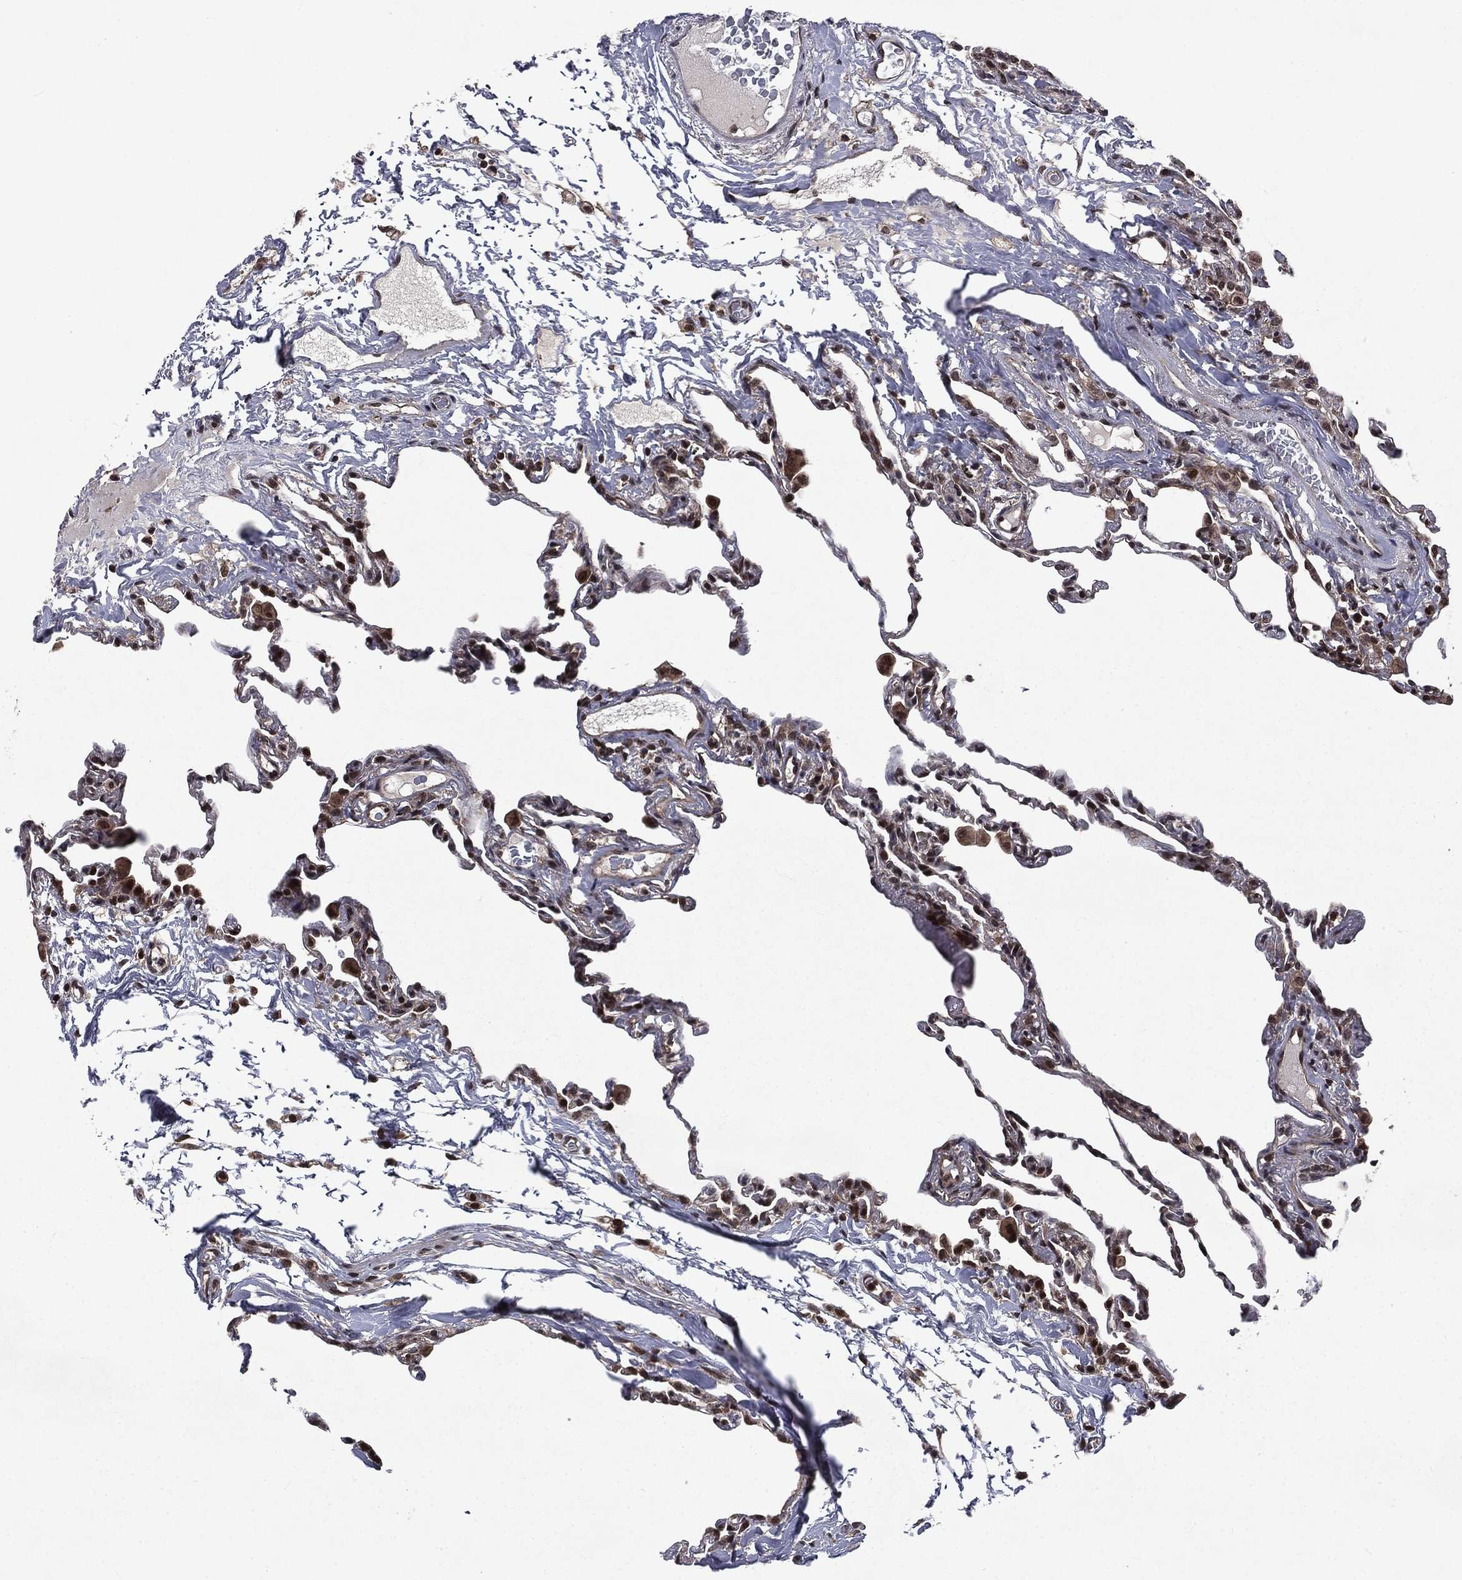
{"staining": {"intensity": "strong", "quantity": ">75%", "location": "nuclear"}, "tissue": "lung", "cell_type": "Alveolar cells", "image_type": "normal", "snomed": [{"axis": "morphology", "description": "Normal tissue, NOS"}, {"axis": "topography", "description": "Lung"}], "caption": "Approximately >75% of alveolar cells in benign lung exhibit strong nuclear protein staining as visualized by brown immunohistochemical staining.", "gene": "STAU2", "patient": {"sex": "female", "age": 57}}